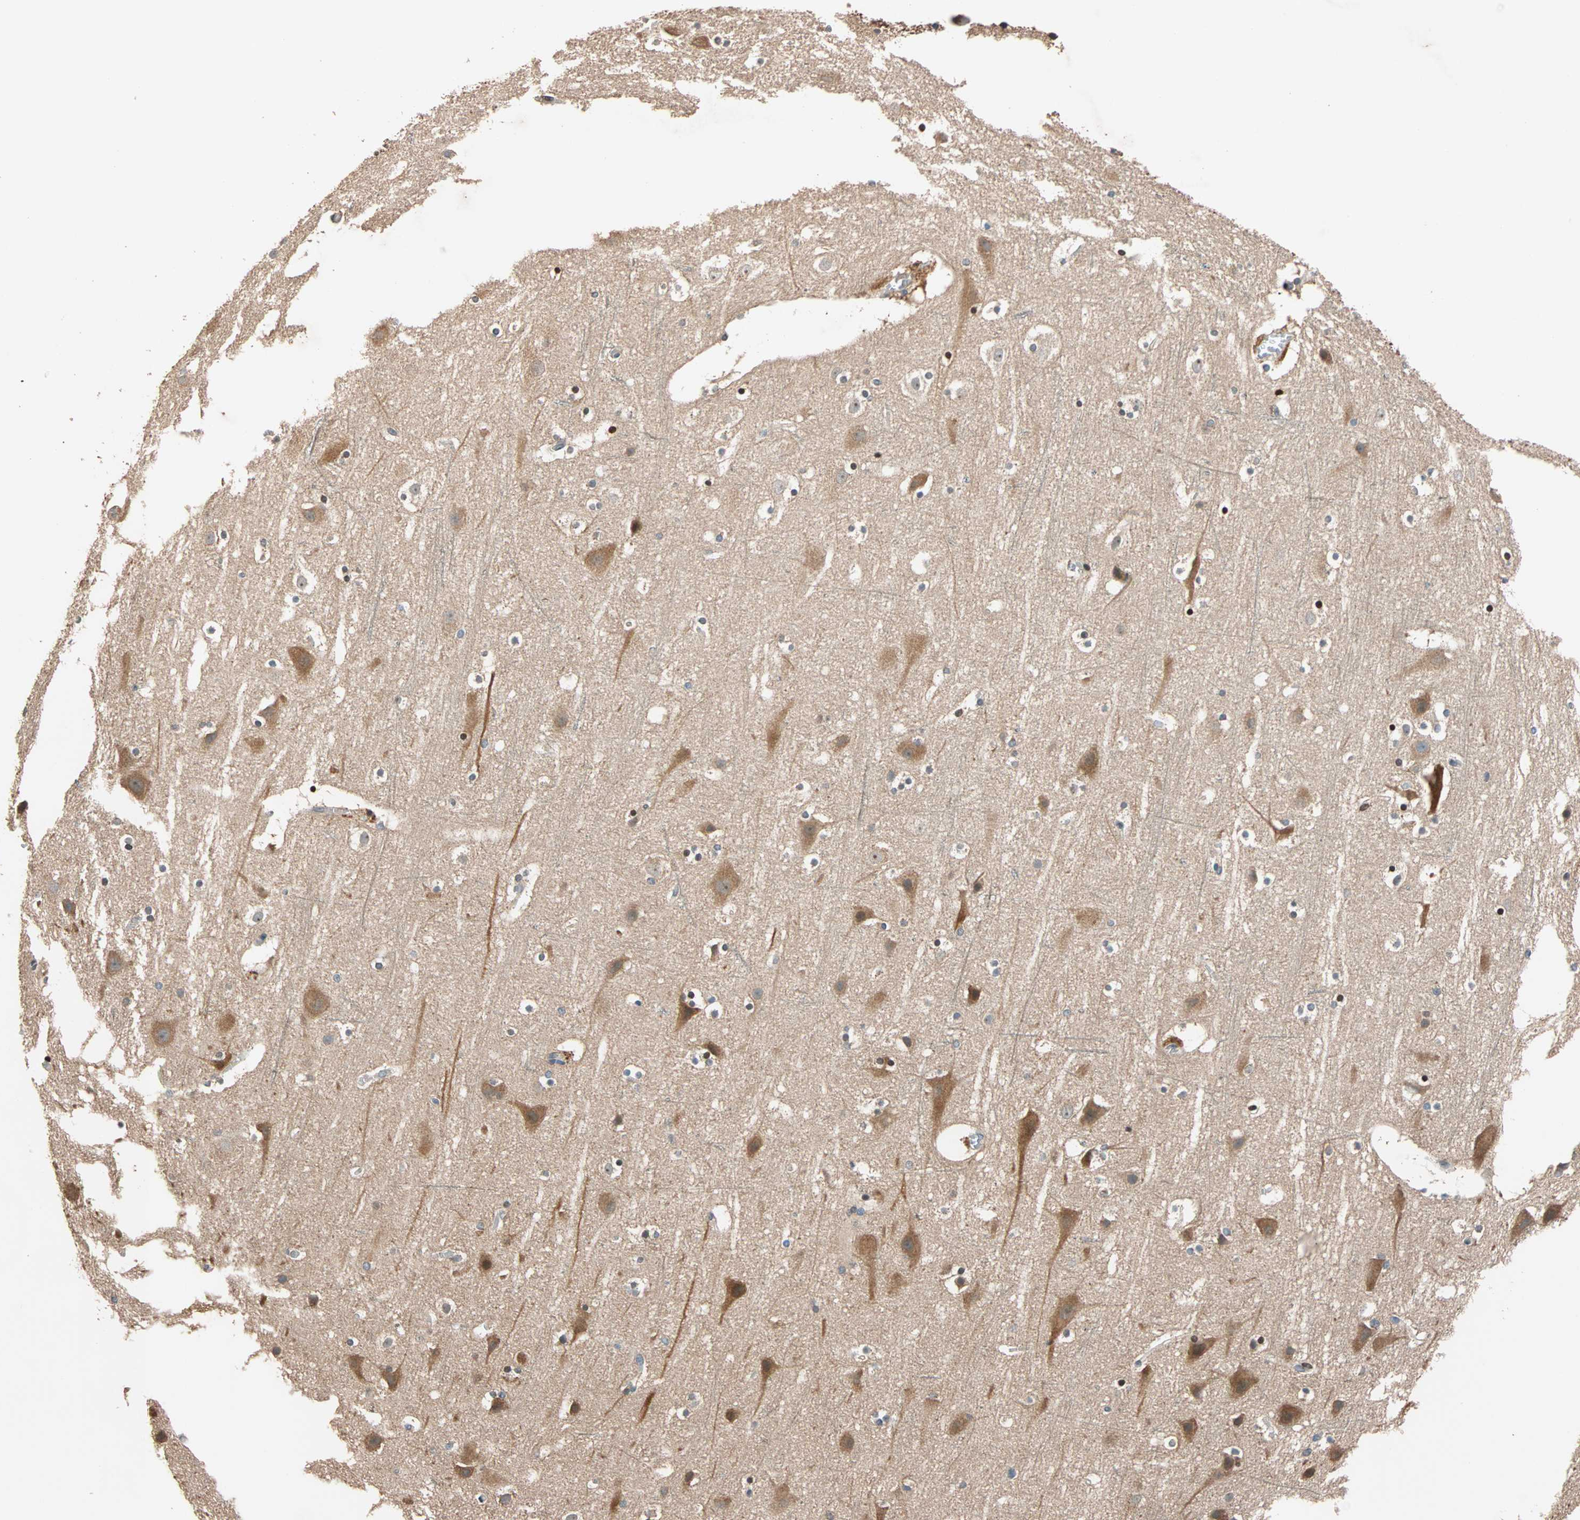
{"staining": {"intensity": "negative", "quantity": "none", "location": "none"}, "tissue": "cerebral cortex", "cell_type": "Endothelial cells", "image_type": "normal", "snomed": [{"axis": "morphology", "description": "Normal tissue, NOS"}, {"axis": "topography", "description": "Cerebral cortex"}], "caption": "Cerebral cortex stained for a protein using immunohistochemistry reveals no expression endothelial cells.", "gene": "HECW1", "patient": {"sex": "male", "age": 45}}